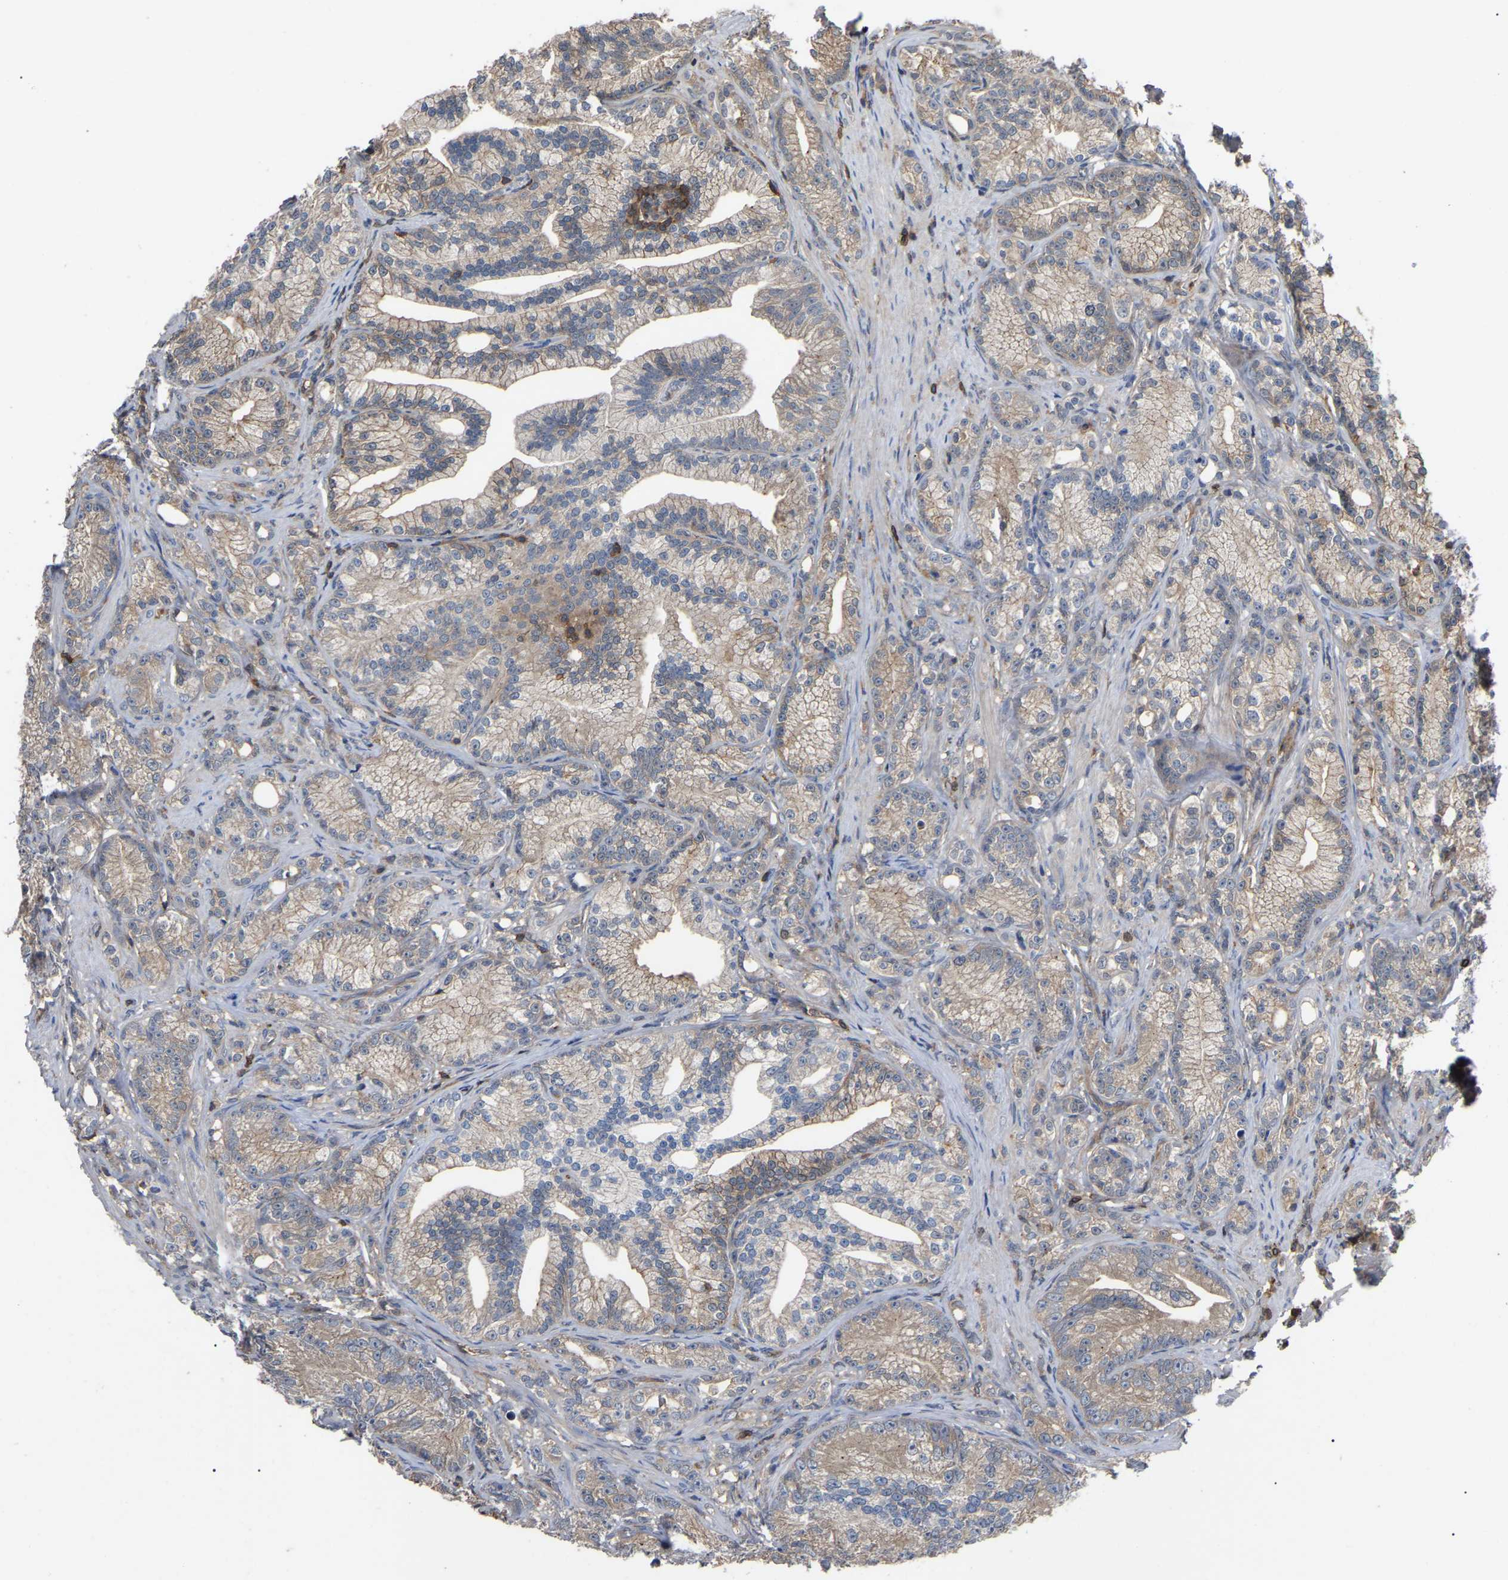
{"staining": {"intensity": "weak", "quantity": "<25%", "location": "cytoplasmic/membranous"}, "tissue": "prostate cancer", "cell_type": "Tumor cells", "image_type": "cancer", "snomed": [{"axis": "morphology", "description": "Adenocarcinoma, Low grade"}, {"axis": "topography", "description": "Prostate"}], "caption": "Histopathology image shows no protein expression in tumor cells of prostate adenocarcinoma (low-grade) tissue. The staining was performed using DAB to visualize the protein expression in brown, while the nuclei were stained in blue with hematoxylin (Magnification: 20x).", "gene": "CIT", "patient": {"sex": "male", "age": 89}}